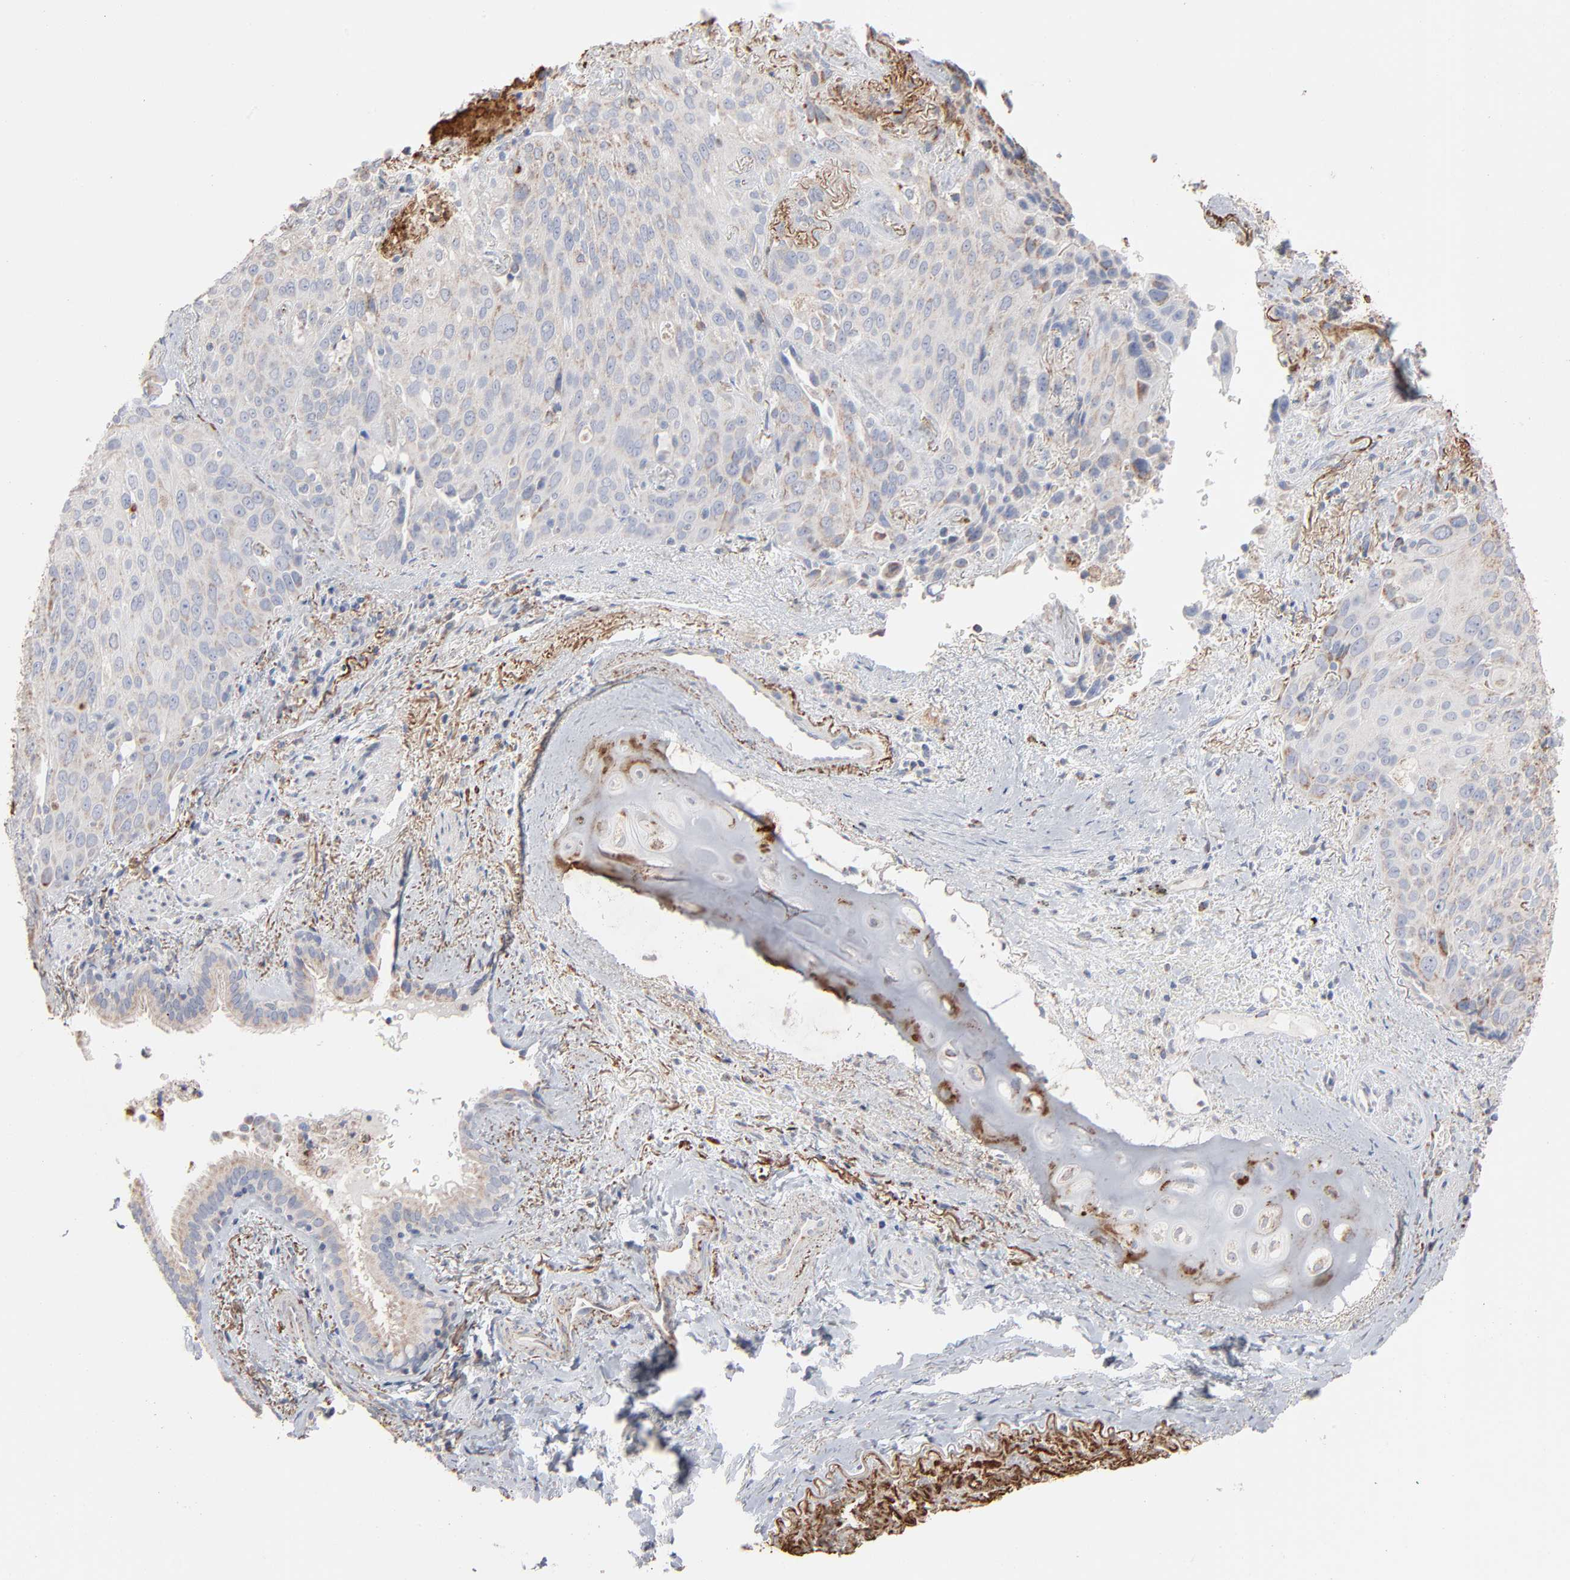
{"staining": {"intensity": "weak", "quantity": "25%-75%", "location": "cytoplasmic/membranous"}, "tissue": "lung cancer", "cell_type": "Tumor cells", "image_type": "cancer", "snomed": [{"axis": "morphology", "description": "Squamous cell carcinoma, NOS"}, {"axis": "topography", "description": "Lung"}], "caption": "This is a photomicrograph of IHC staining of lung cancer, which shows weak positivity in the cytoplasmic/membranous of tumor cells.", "gene": "UQCRC1", "patient": {"sex": "male", "age": 54}}